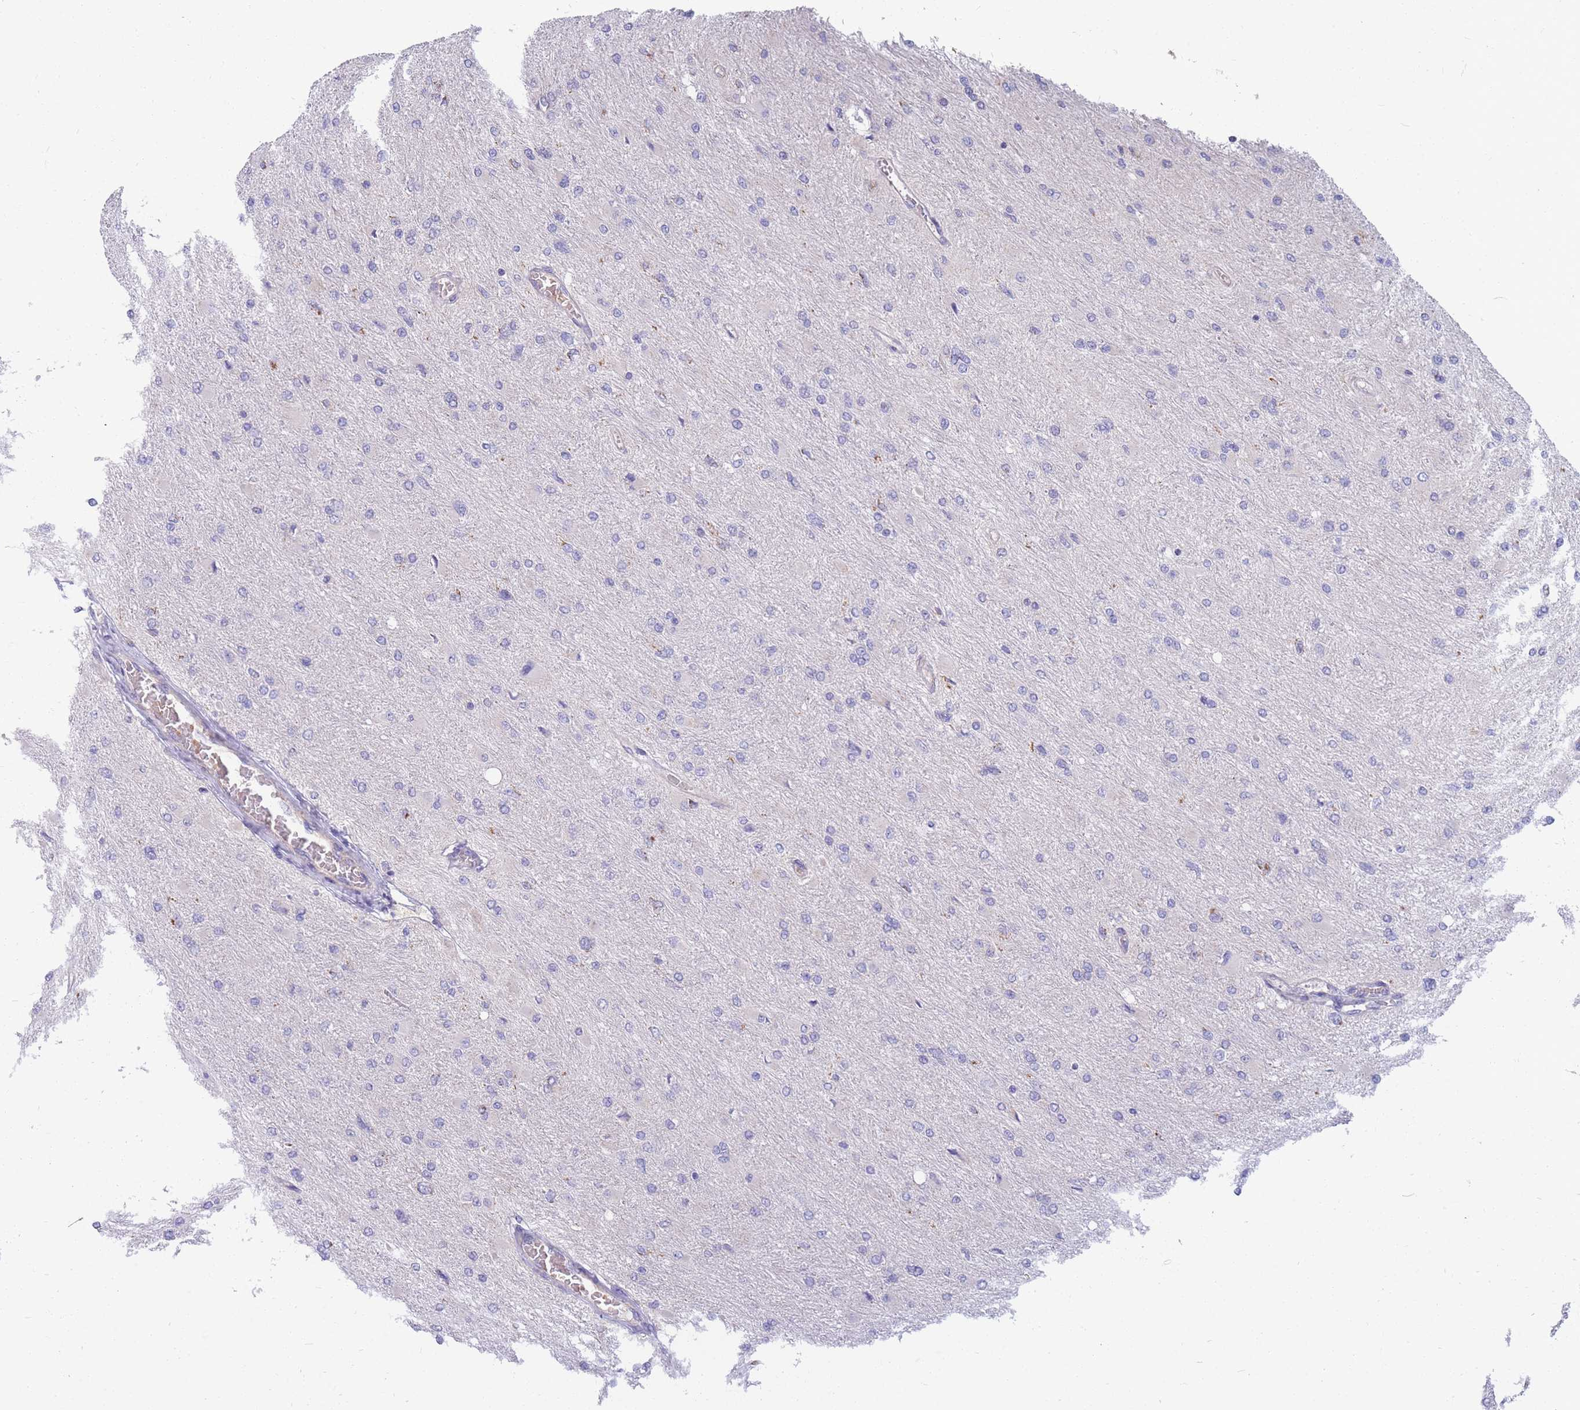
{"staining": {"intensity": "negative", "quantity": "none", "location": "none"}, "tissue": "glioma", "cell_type": "Tumor cells", "image_type": "cancer", "snomed": [{"axis": "morphology", "description": "Glioma, malignant, High grade"}, {"axis": "topography", "description": "Cerebral cortex"}], "caption": "A photomicrograph of glioma stained for a protein shows no brown staining in tumor cells.", "gene": "MRPS9", "patient": {"sex": "female", "age": 36}}